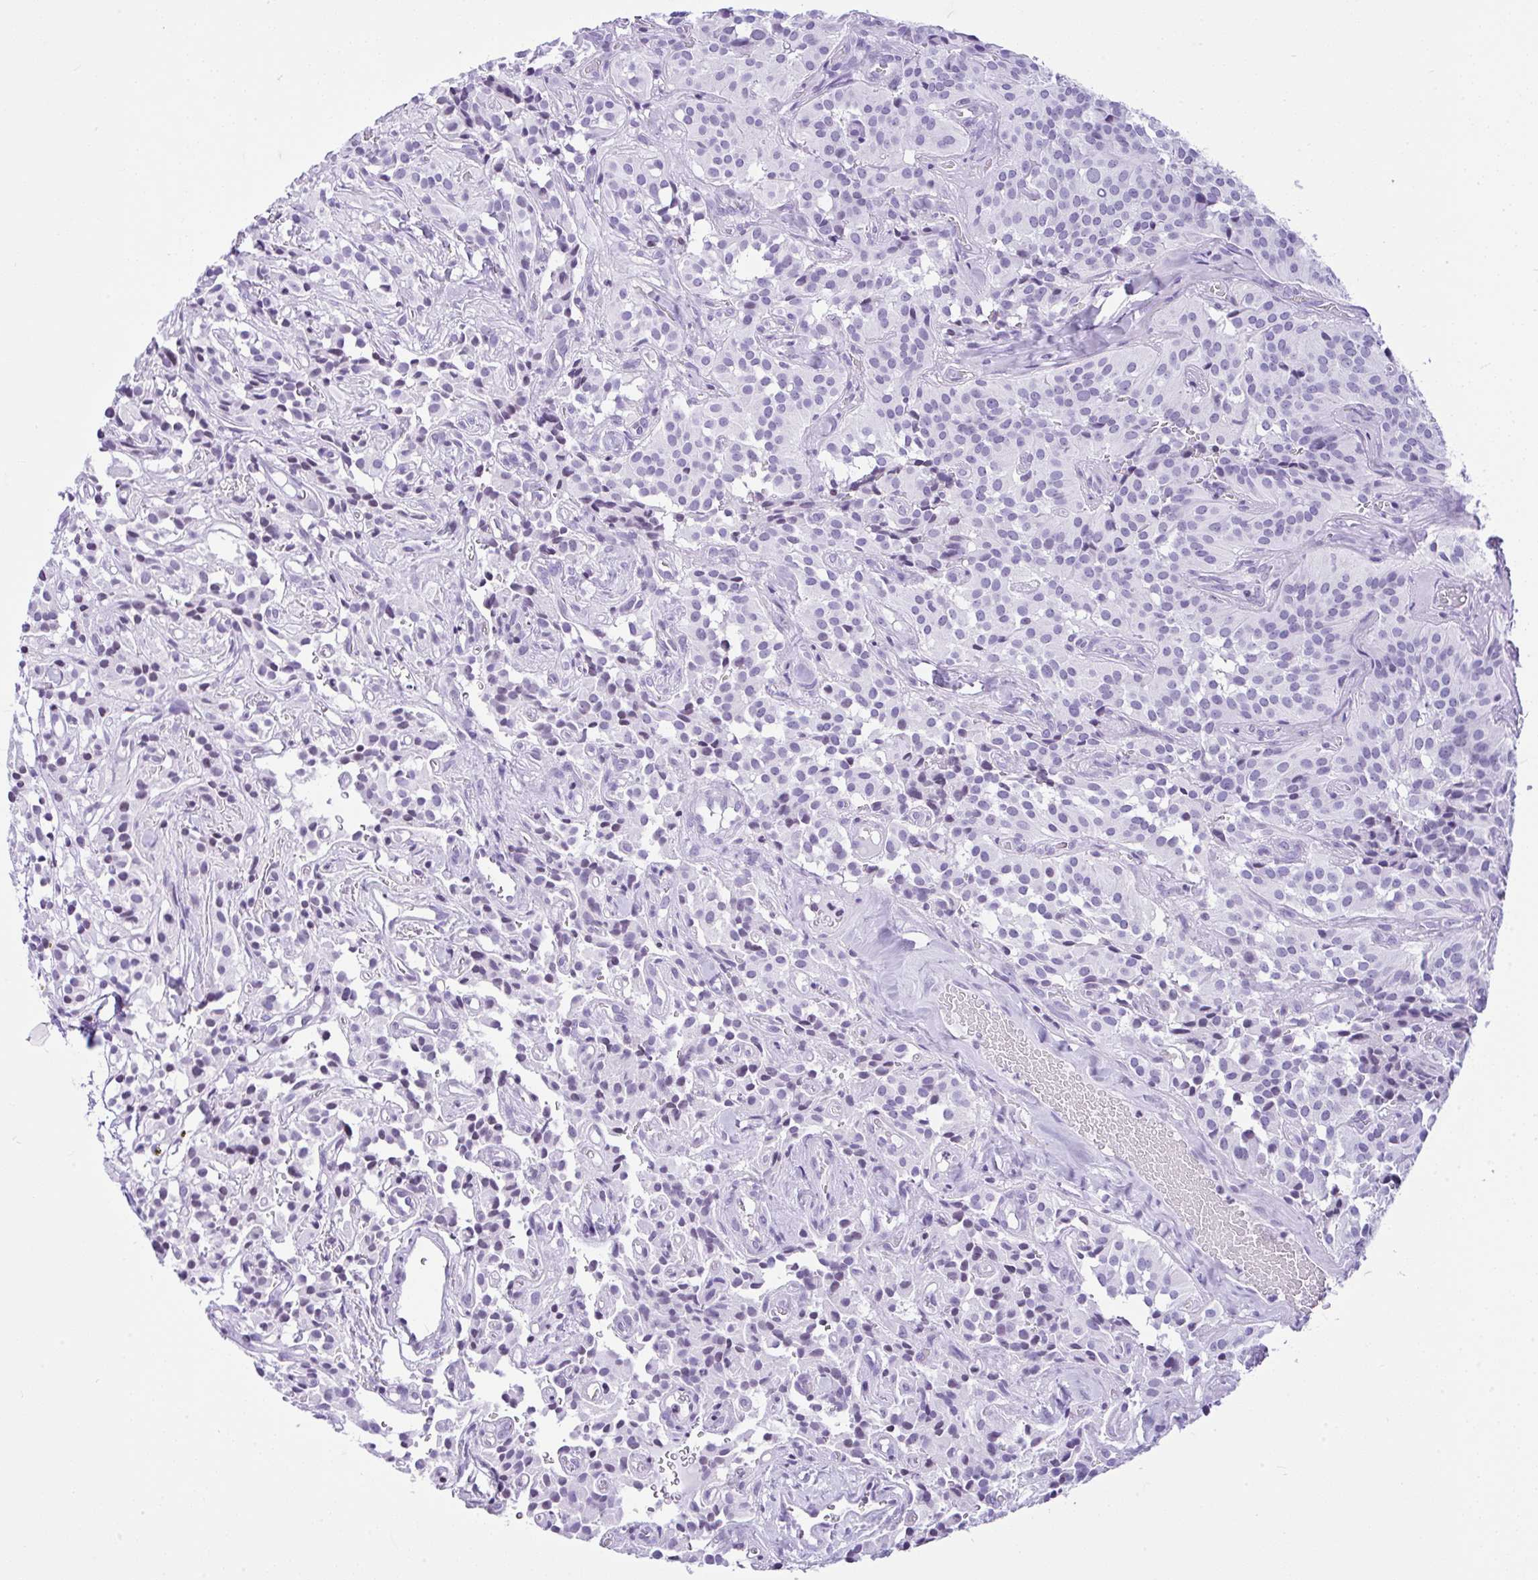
{"staining": {"intensity": "negative", "quantity": "none", "location": "none"}, "tissue": "glioma", "cell_type": "Tumor cells", "image_type": "cancer", "snomed": [{"axis": "morphology", "description": "Glioma, malignant, Low grade"}, {"axis": "topography", "description": "Brain"}], "caption": "A histopathology image of human glioma is negative for staining in tumor cells. The staining is performed using DAB brown chromogen with nuclei counter-stained in using hematoxylin.", "gene": "KRT27", "patient": {"sex": "male", "age": 42}}